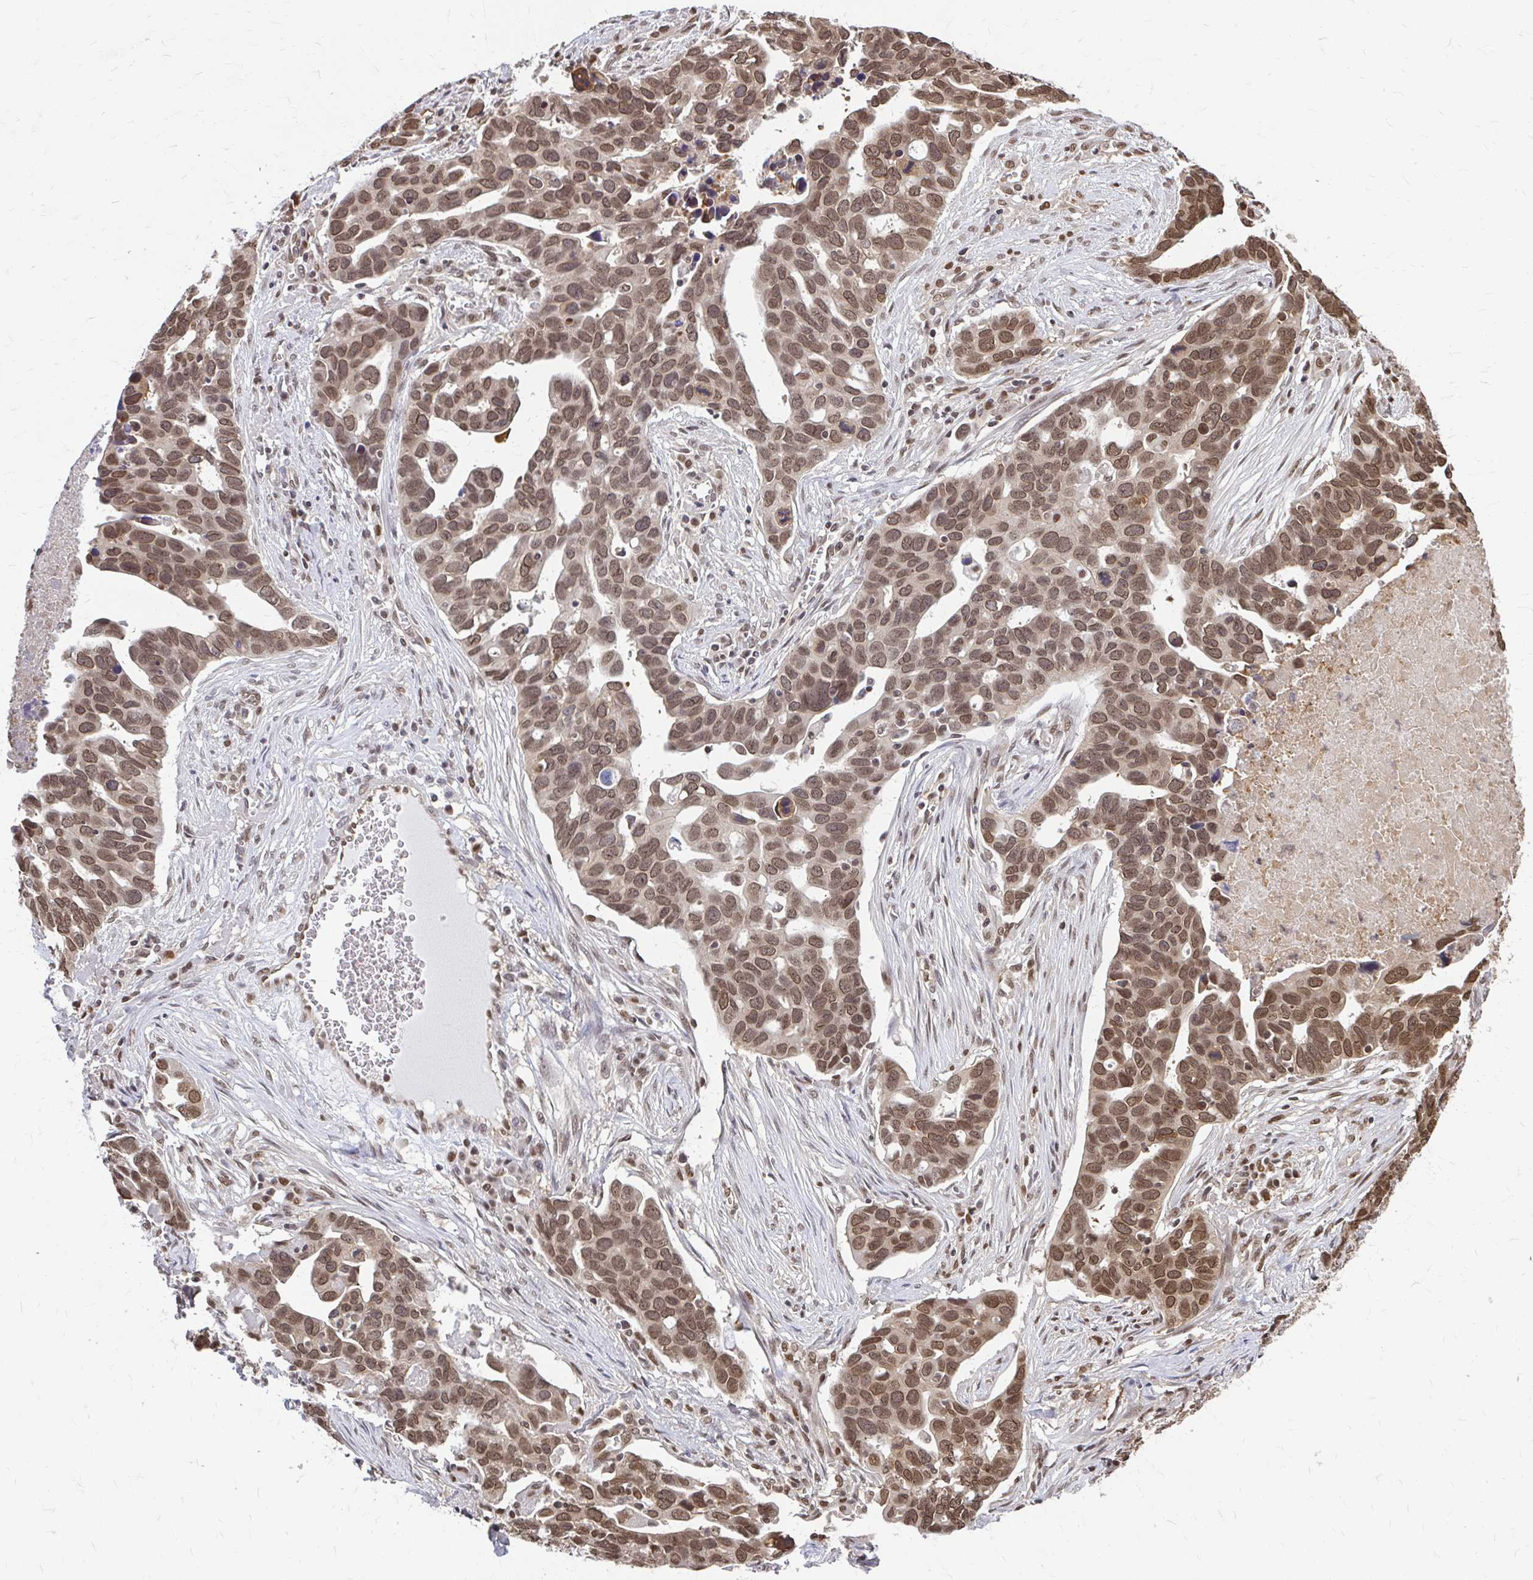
{"staining": {"intensity": "moderate", "quantity": ">75%", "location": "cytoplasmic/membranous,nuclear"}, "tissue": "ovarian cancer", "cell_type": "Tumor cells", "image_type": "cancer", "snomed": [{"axis": "morphology", "description": "Cystadenocarcinoma, serous, NOS"}, {"axis": "topography", "description": "Ovary"}], "caption": "A histopathology image of ovarian serous cystadenocarcinoma stained for a protein demonstrates moderate cytoplasmic/membranous and nuclear brown staining in tumor cells.", "gene": "XPO1", "patient": {"sex": "female", "age": 54}}